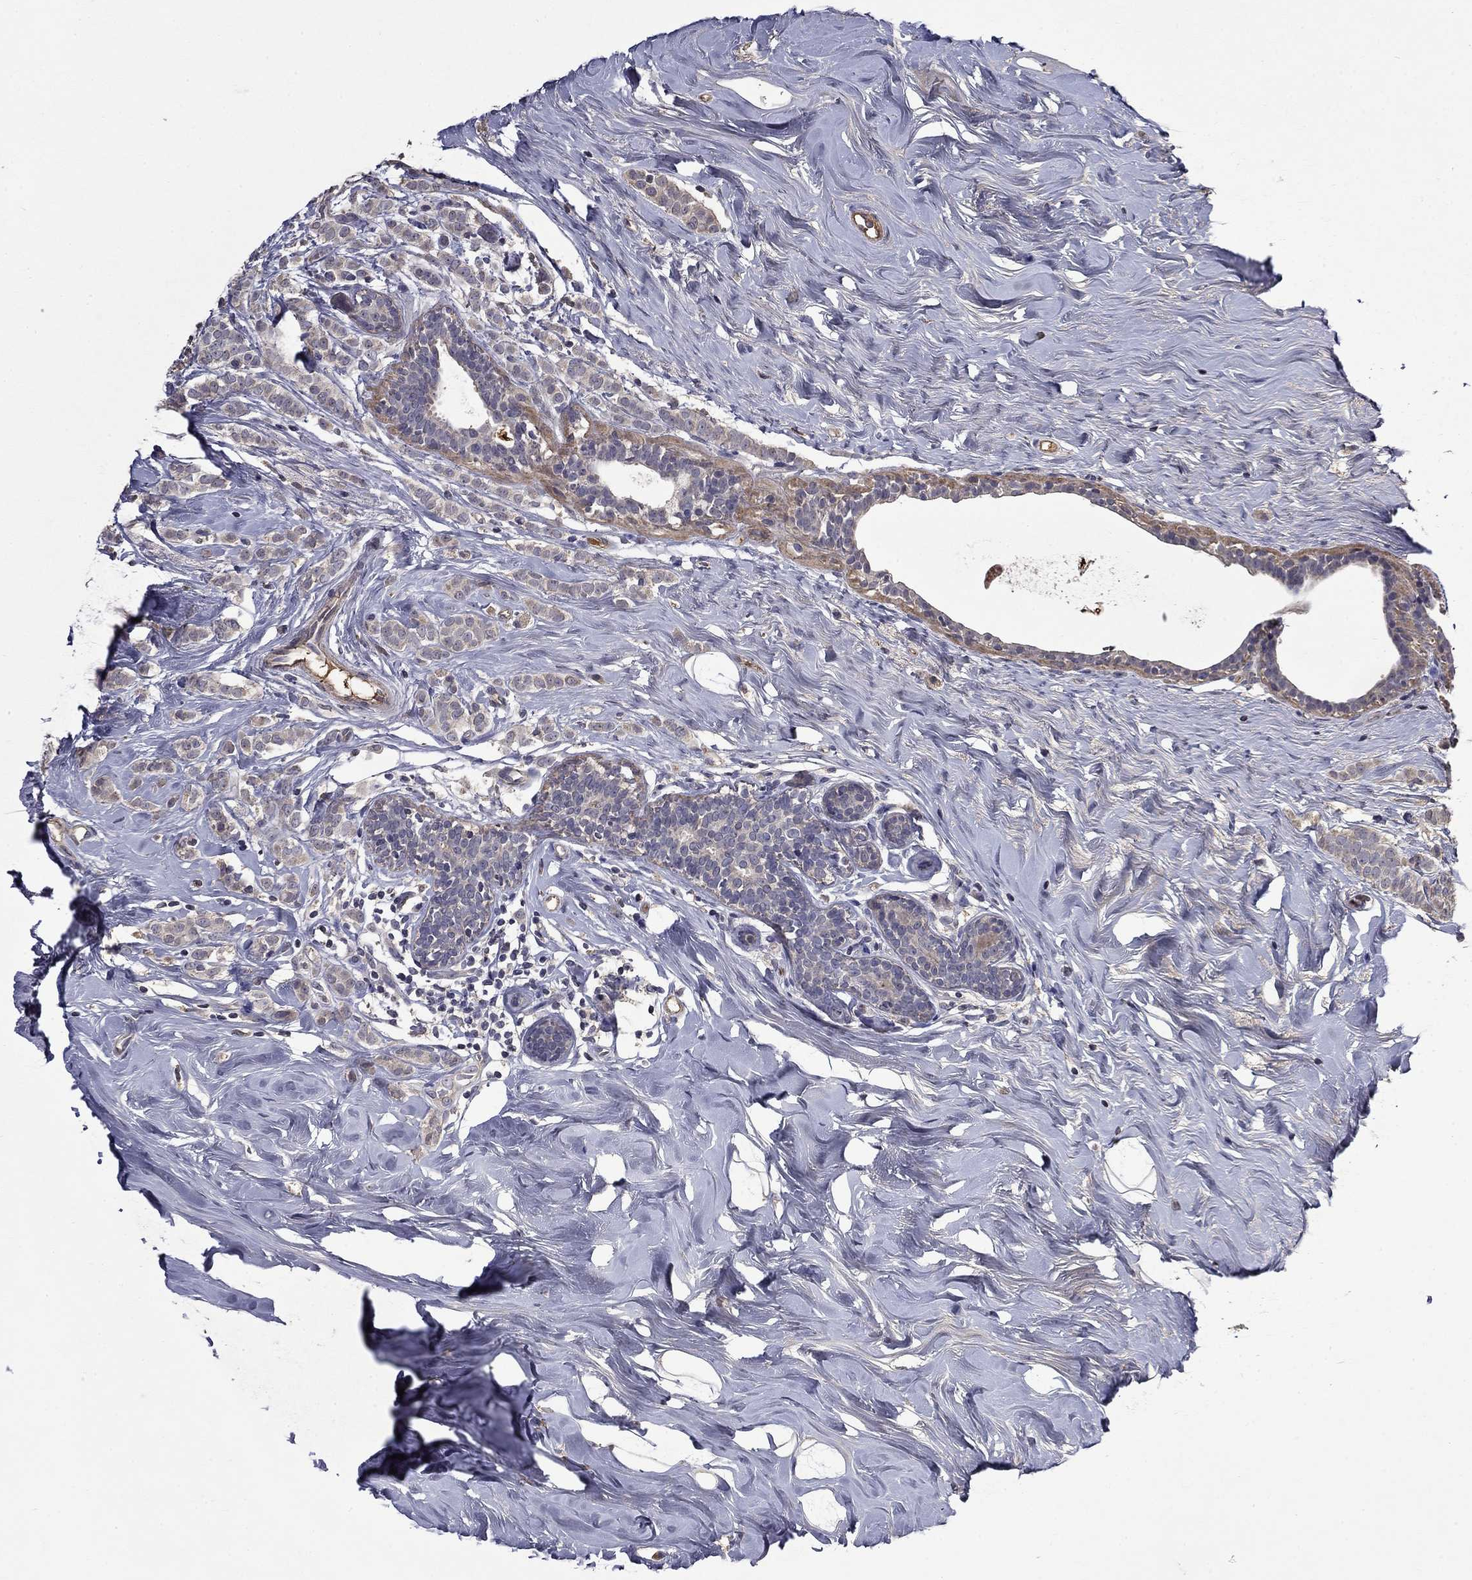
{"staining": {"intensity": "negative", "quantity": "none", "location": "none"}, "tissue": "breast cancer", "cell_type": "Tumor cells", "image_type": "cancer", "snomed": [{"axis": "morphology", "description": "Lobular carcinoma"}, {"axis": "topography", "description": "Breast"}], "caption": "This histopathology image is of lobular carcinoma (breast) stained with immunohistochemistry (IHC) to label a protein in brown with the nuclei are counter-stained blue. There is no staining in tumor cells.", "gene": "SATB1", "patient": {"sex": "female", "age": 49}}